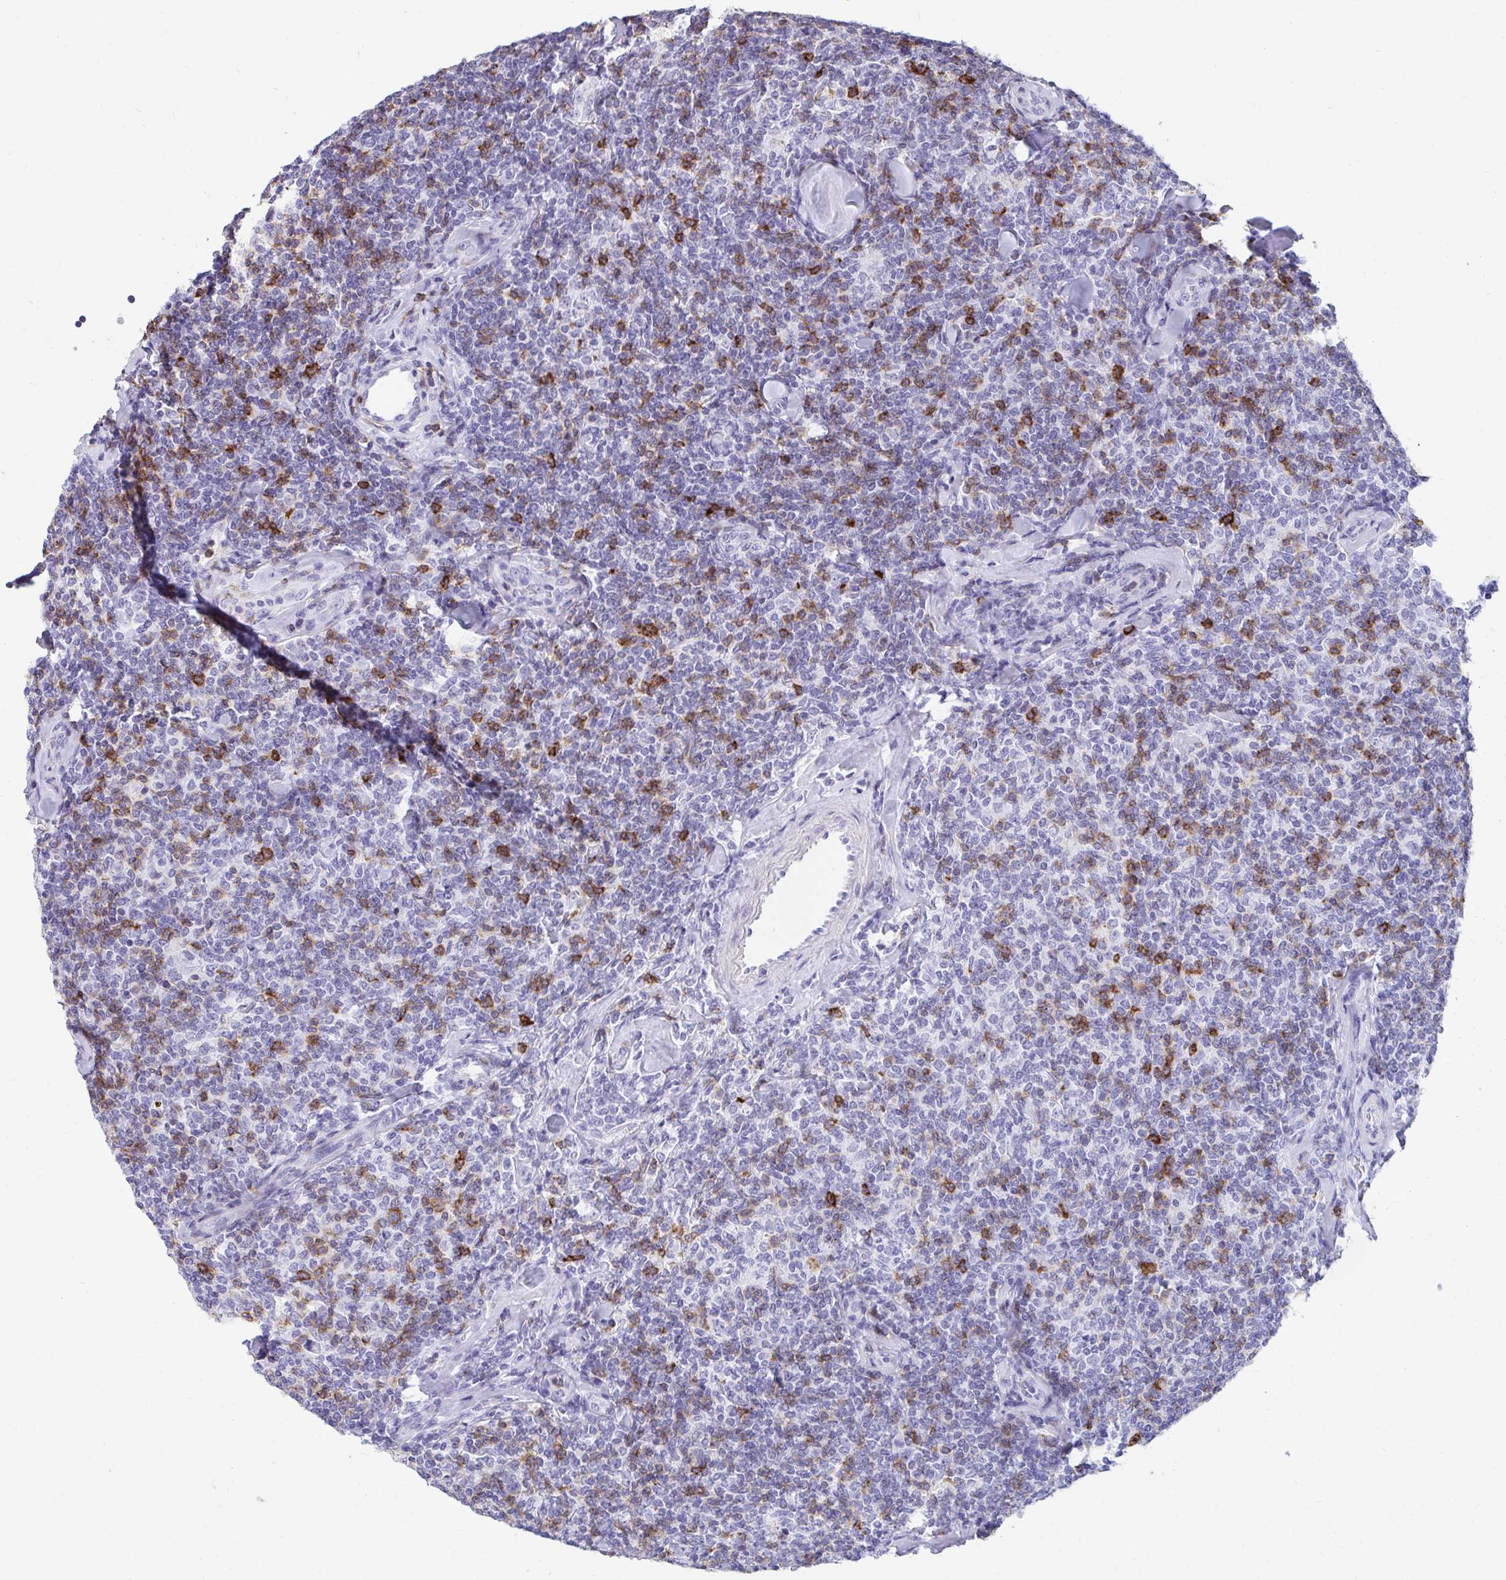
{"staining": {"intensity": "moderate", "quantity": "<25%", "location": "cytoplasmic/membranous"}, "tissue": "lymphoma", "cell_type": "Tumor cells", "image_type": "cancer", "snomed": [{"axis": "morphology", "description": "Malignant lymphoma, non-Hodgkin's type, Low grade"}, {"axis": "topography", "description": "Lymph node"}], "caption": "This is an image of immunohistochemistry (IHC) staining of lymphoma, which shows moderate staining in the cytoplasmic/membranous of tumor cells.", "gene": "CD7", "patient": {"sex": "female", "age": 56}}